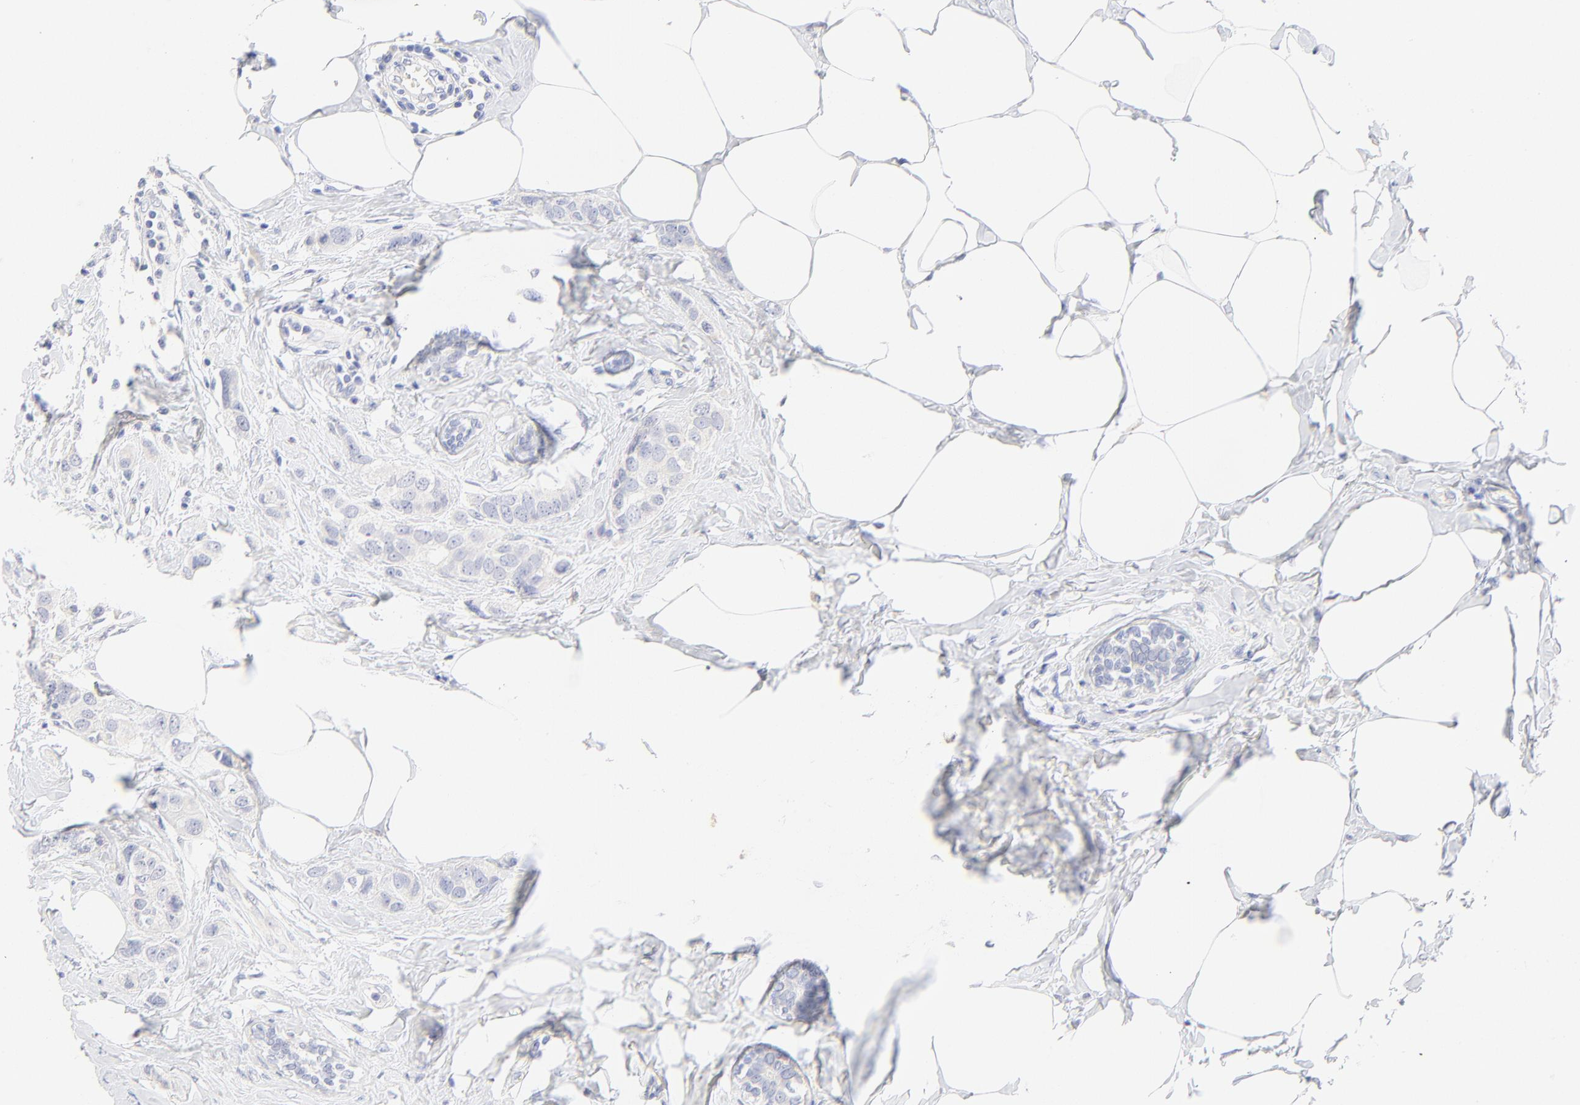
{"staining": {"intensity": "negative", "quantity": "none", "location": "none"}, "tissue": "breast cancer", "cell_type": "Tumor cells", "image_type": "cancer", "snomed": [{"axis": "morphology", "description": "Normal tissue, NOS"}, {"axis": "morphology", "description": "Duct carcinoma"}, {"axis": "topography", "description": "Breast"}], "caption": "High magnification brightfield microscopy of breast cancer (invasive ductal carcinoma) stained with DAB (3,3'-diaminobenzidine) (brown) and counterstained with hematoxylin (blue): tumor cells show no significant positivity.", "gene": "SULT4A1", "patient": {"sex": "female", "age": 50}}